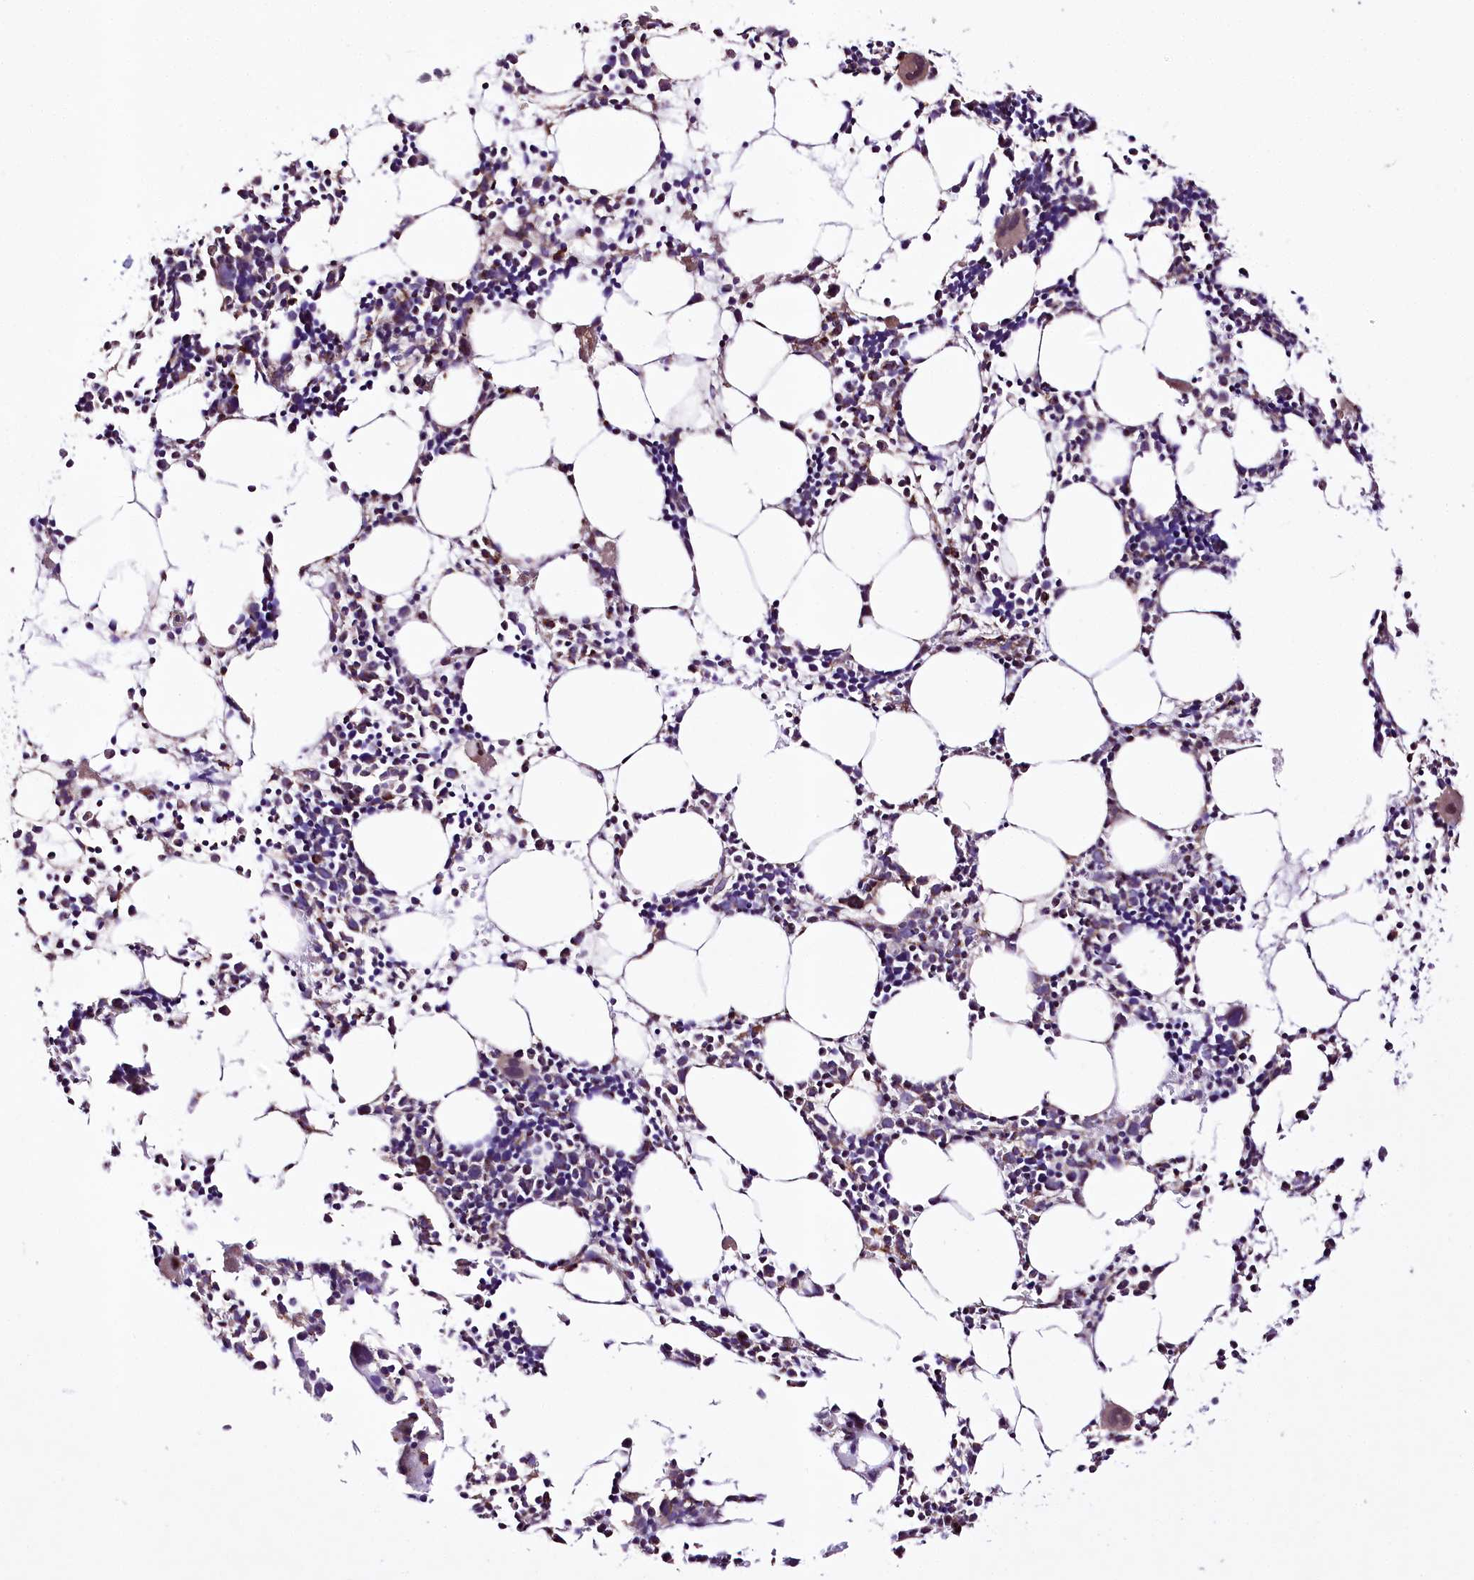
{"staining": {"intensity": "moderate", "quantity": "<25%", "location": "cytoplasmic/membranous,nuclear"}, "tissue": "bone marrow", "cell_type": "Hematopoietic cells", "image_type": "normal", "snomed": [{"axis": "morphology", "description": "Normal tissue, NOS"}, {"axis": "topography", "description": "Bone marrow"}], "caption": "Unremarkable bone marrow shows moderate cytoplasmic/membranous,nuclear expression in approximately <25% of hematopoietic cells The staining was performed using DAB (3,3'-diaminobenzidine), with brown indicating positive protein expression. Nuclei are stained blue with hematoxylin..", "gene": "ATE1", "patient": {"sex": "female", "age": 89}}